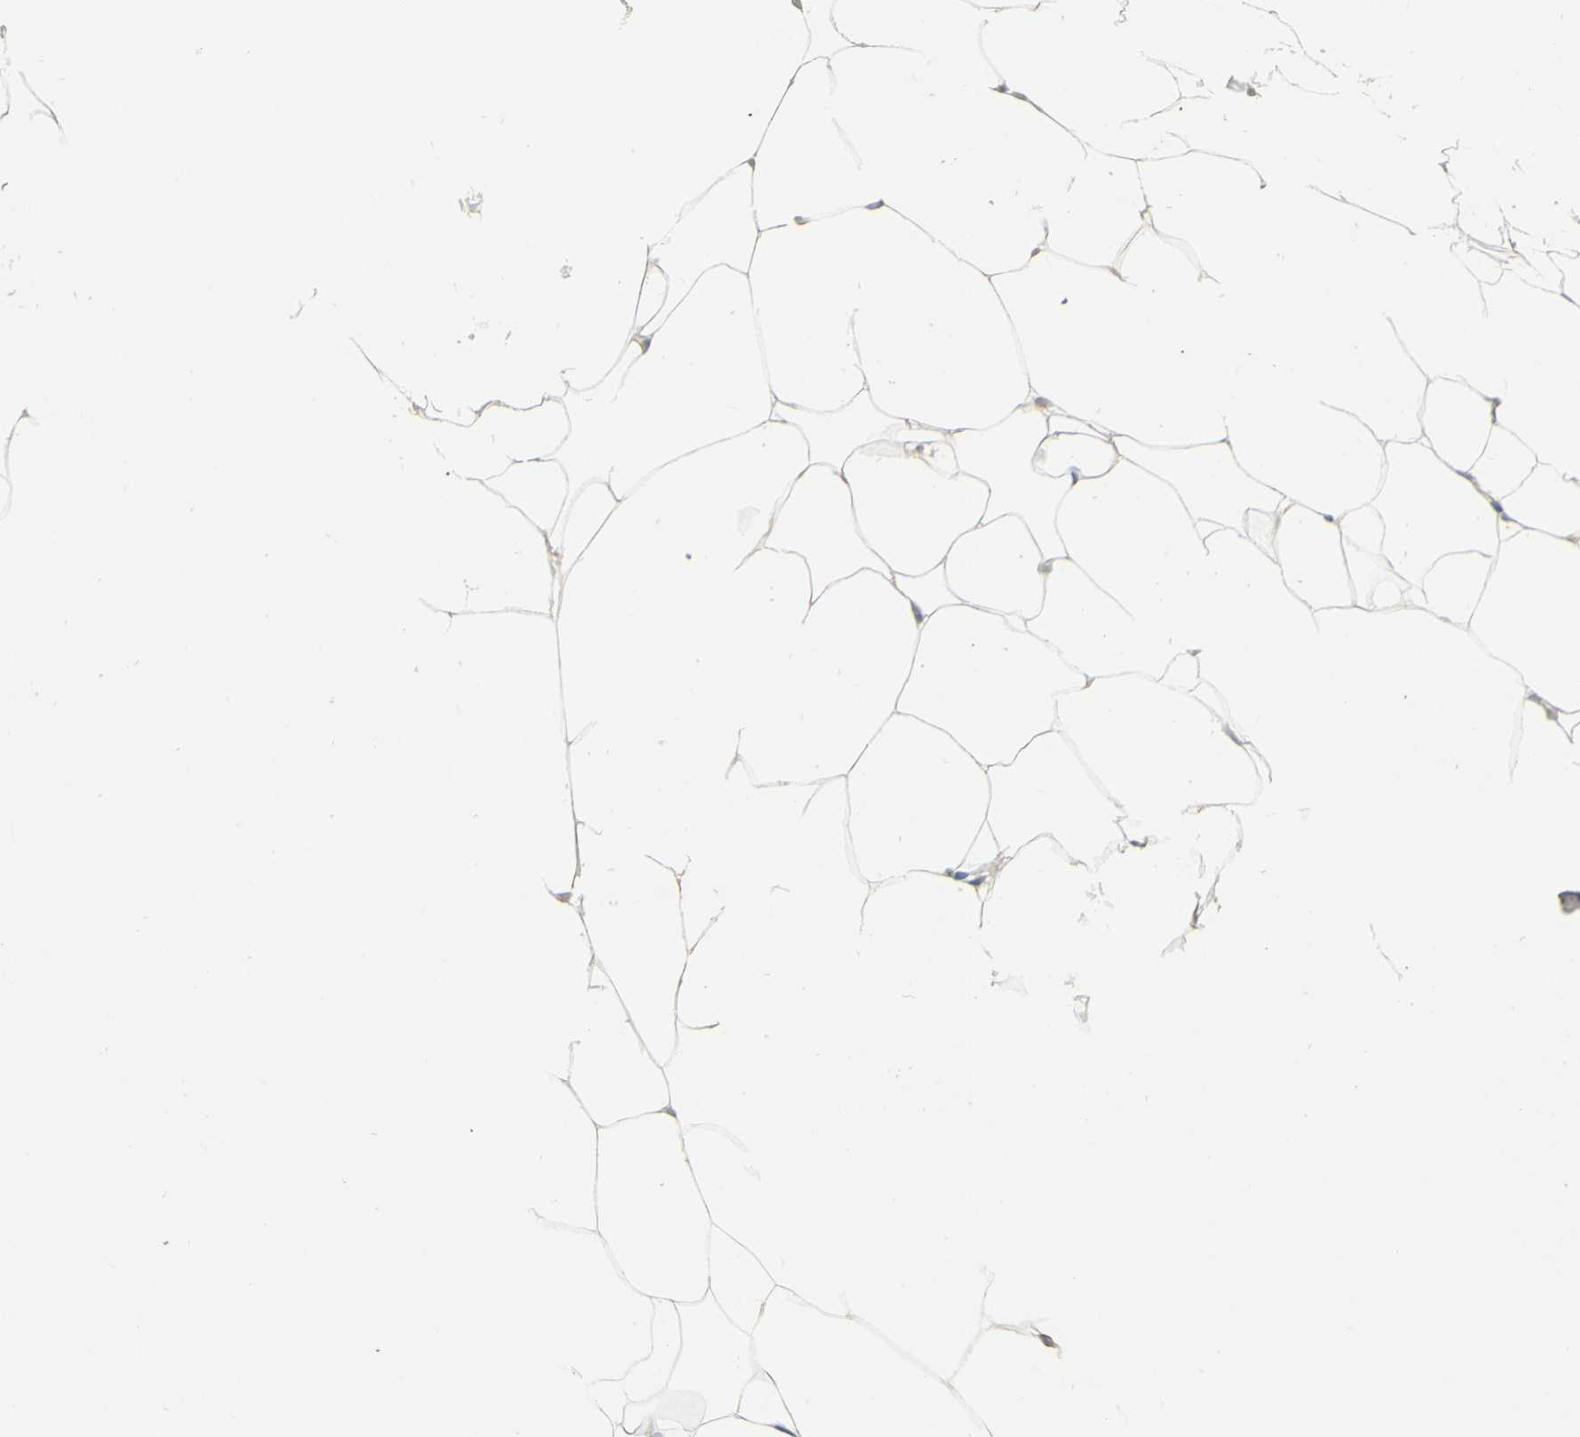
{"staining": {"intensity": "negative", "quantity": "none", "location": "none"}, "tissue": "adipose tissue", "cell_type": "Adipocytes", "image_type": "normal", "snomed": [{"axis": "morphology", "description": "Normal tissue, NOS"}, {"axis": "topography", "description": "Breast"}, {"axis": "topography", "description": "Adipose tissue"}], "caption": "Immunohistochemistry (IHC) histopathology image of benign adipose tissue stained for a protein (brown), which reveals no expression in adipocytes. The staining is performed using DAB brown chromogen with nuclei counter-stained in using hematoxylin.", "gene": "CCNB2", "patient": {"sex": "female", "age": 25}}